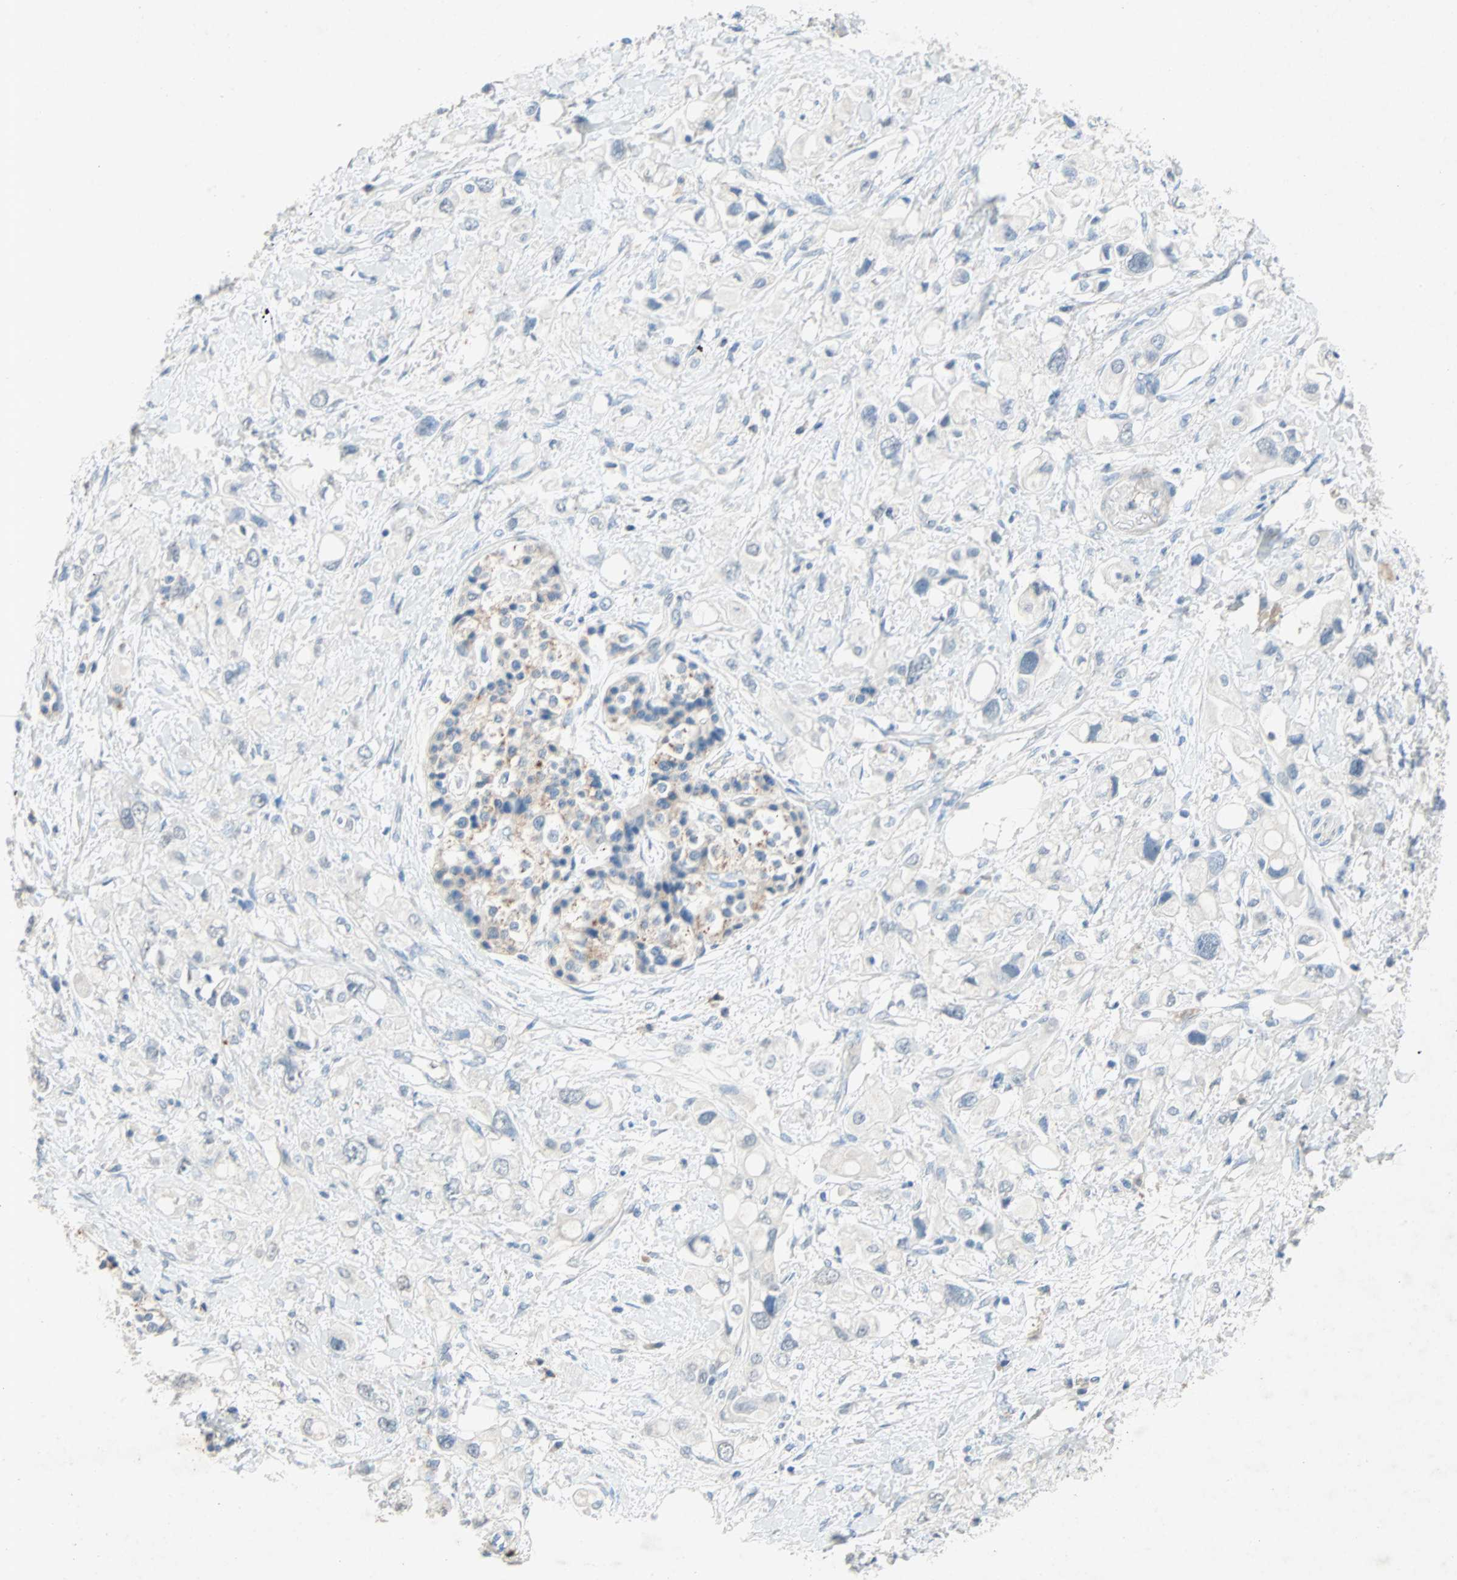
{"staining": {"intensity": "negative", "quantity": "none", "location": "none"}, "tissue": "pancreatic cancer", "cell_type": "Tumor cells", "image_type": "cancer", "snomed": [{"axis": "morphology", "description": "Adenocarcinoma, NOS"}, {"axis": "topography", "description": "Pancreas"}], "caption": "This is an immunohistochemistry micrograph of pancreatic cancer. There is no staining in tumor cells.", "gene": "PCDHB2", "patient": {"sex": "female", "age": 56}}